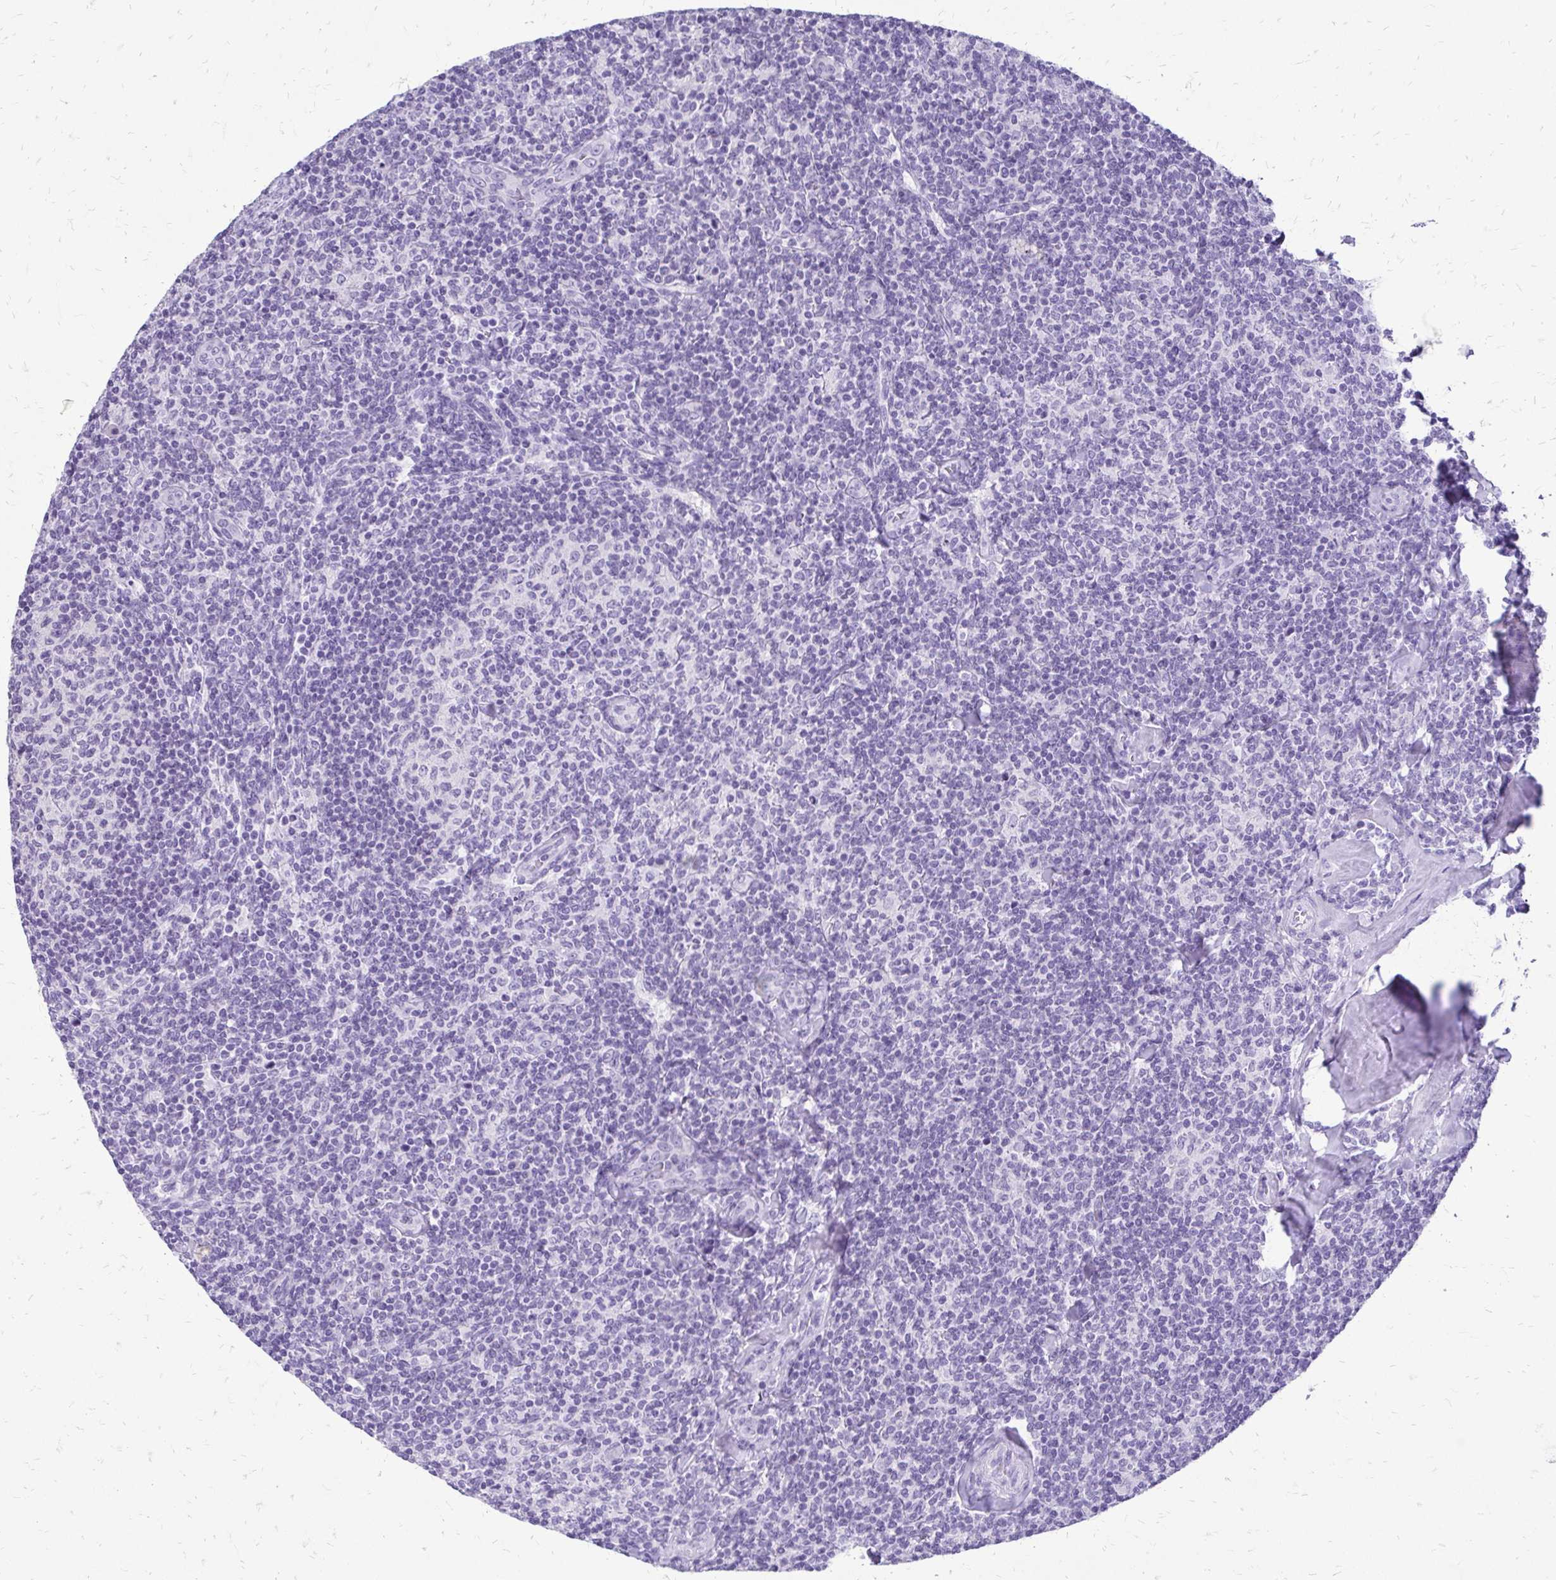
{"staining": {"intensity": "negative", "quantity": "none", "location": "none"}, "tissue": "lymphoma", "cell_type": "Tumor cells", "image_type": "cancer", "snomed": [{"axis": "morphology", "description": "Malignant lymphoma, non-Hodgkin's type, Low grade"}, {"axis": "topography", "description": "Lymph node"}], "caption": "An image of human lymphoma is negative for staining in tumor cells. (Stains: DAB (3,3'-diaminobenzidine) immunohistochemistry with hematoxylin counter stain, Microscopy: brightfield microscopy at high magnification).", "gene": "SLC32A1", "patient": {"sex": "female", "age": 56}}